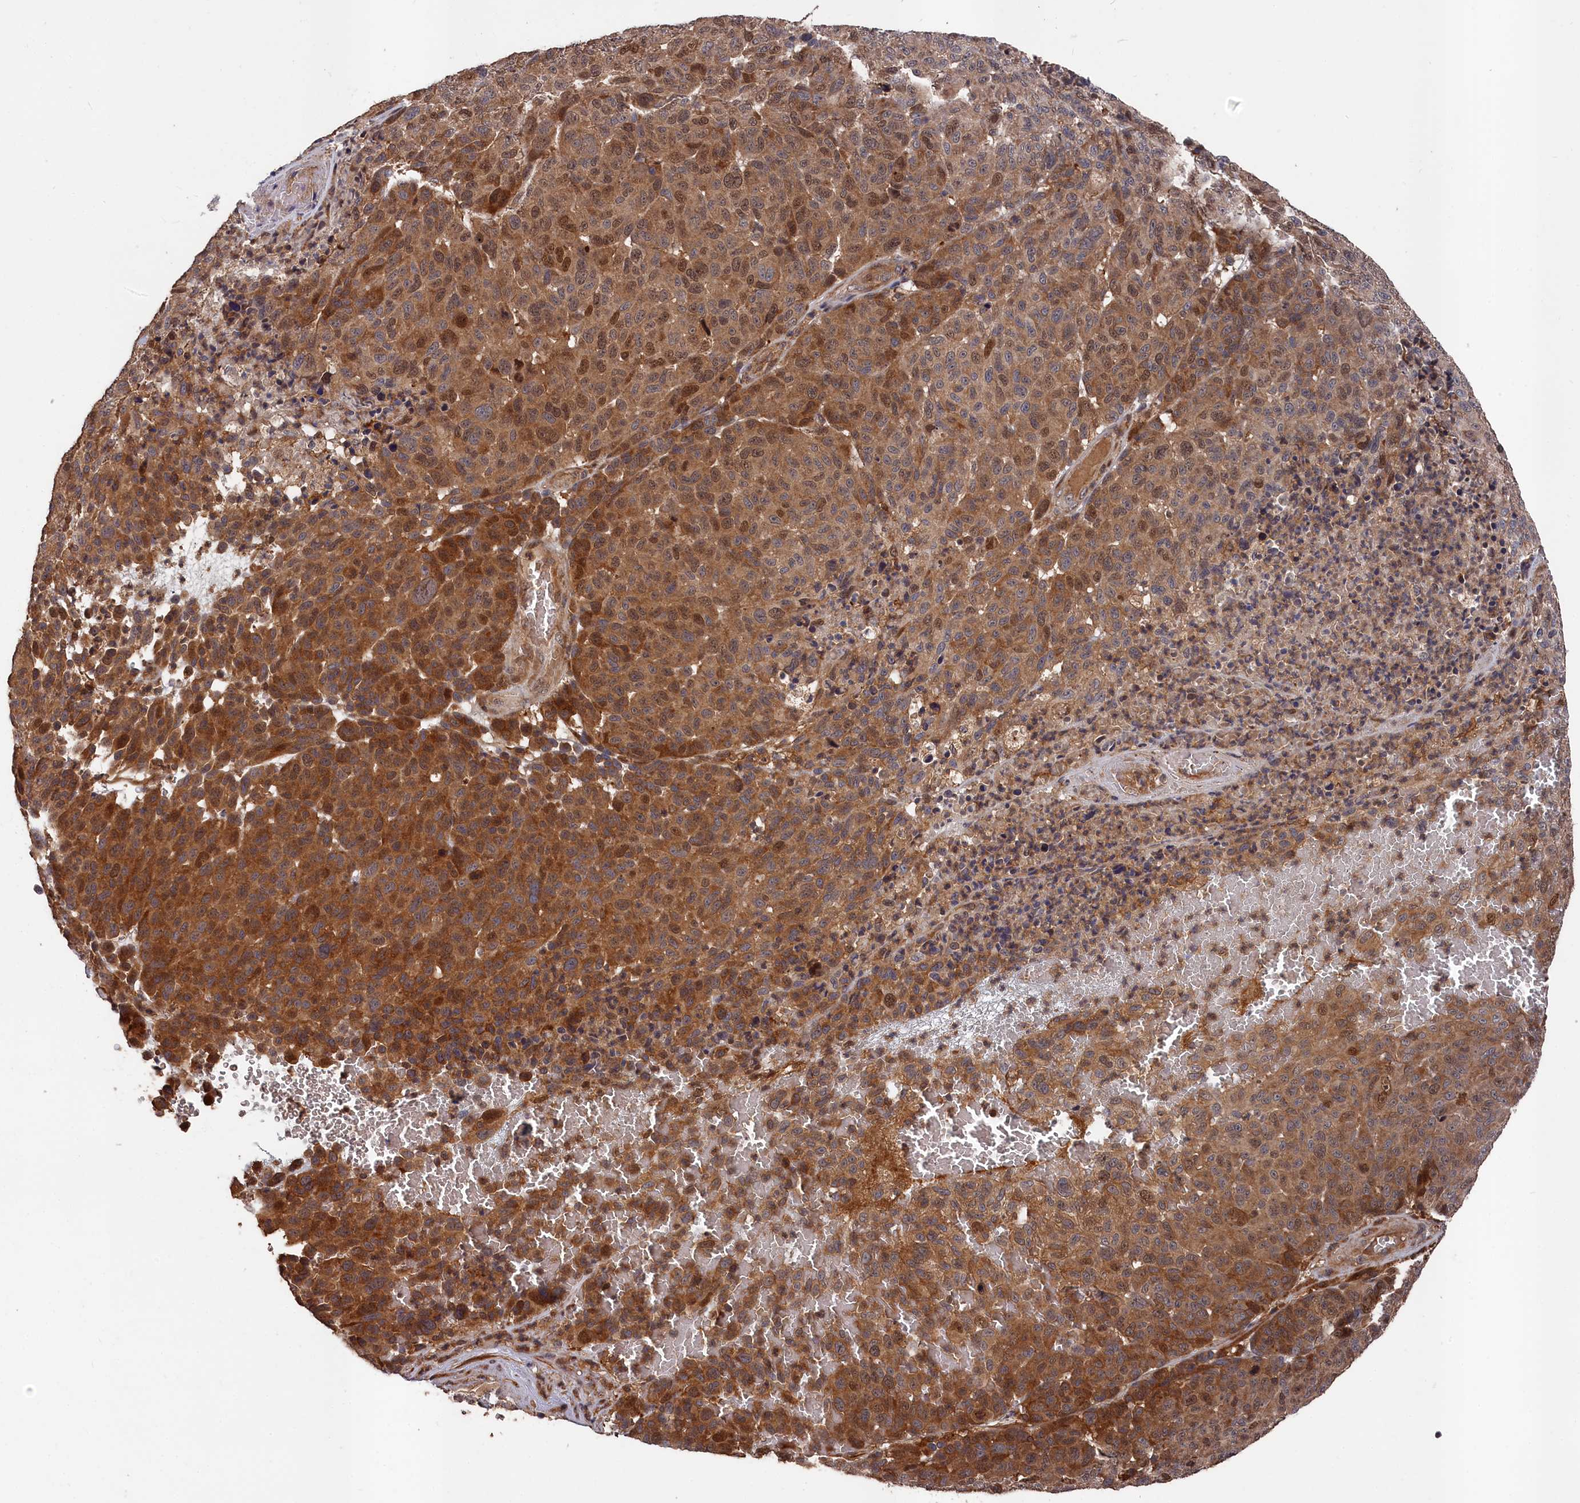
{"staining": {"intensity": "moderate", "quantity": ">75%", "location": "cytoplasmic/membranous,nuclear"}, "tissue": "melanoma", "cell_type": "Tumor cells", "image_type": "cancer", "snomed": [{"axis": "morphology", "description": "Malignant melanoma, NOS"}, {"axis": "topography", "description": "Skin"}], "caption": "Protein expression analysis of melanoma demonstrates moderate cytoplasmic/membranous and nuclear staining in about >75% of tumor cells. (Brightfield microscopy of DAB IHC at high magnification).", "gene": "RMI2", "patient": {"sex": "male", "age": 49}}